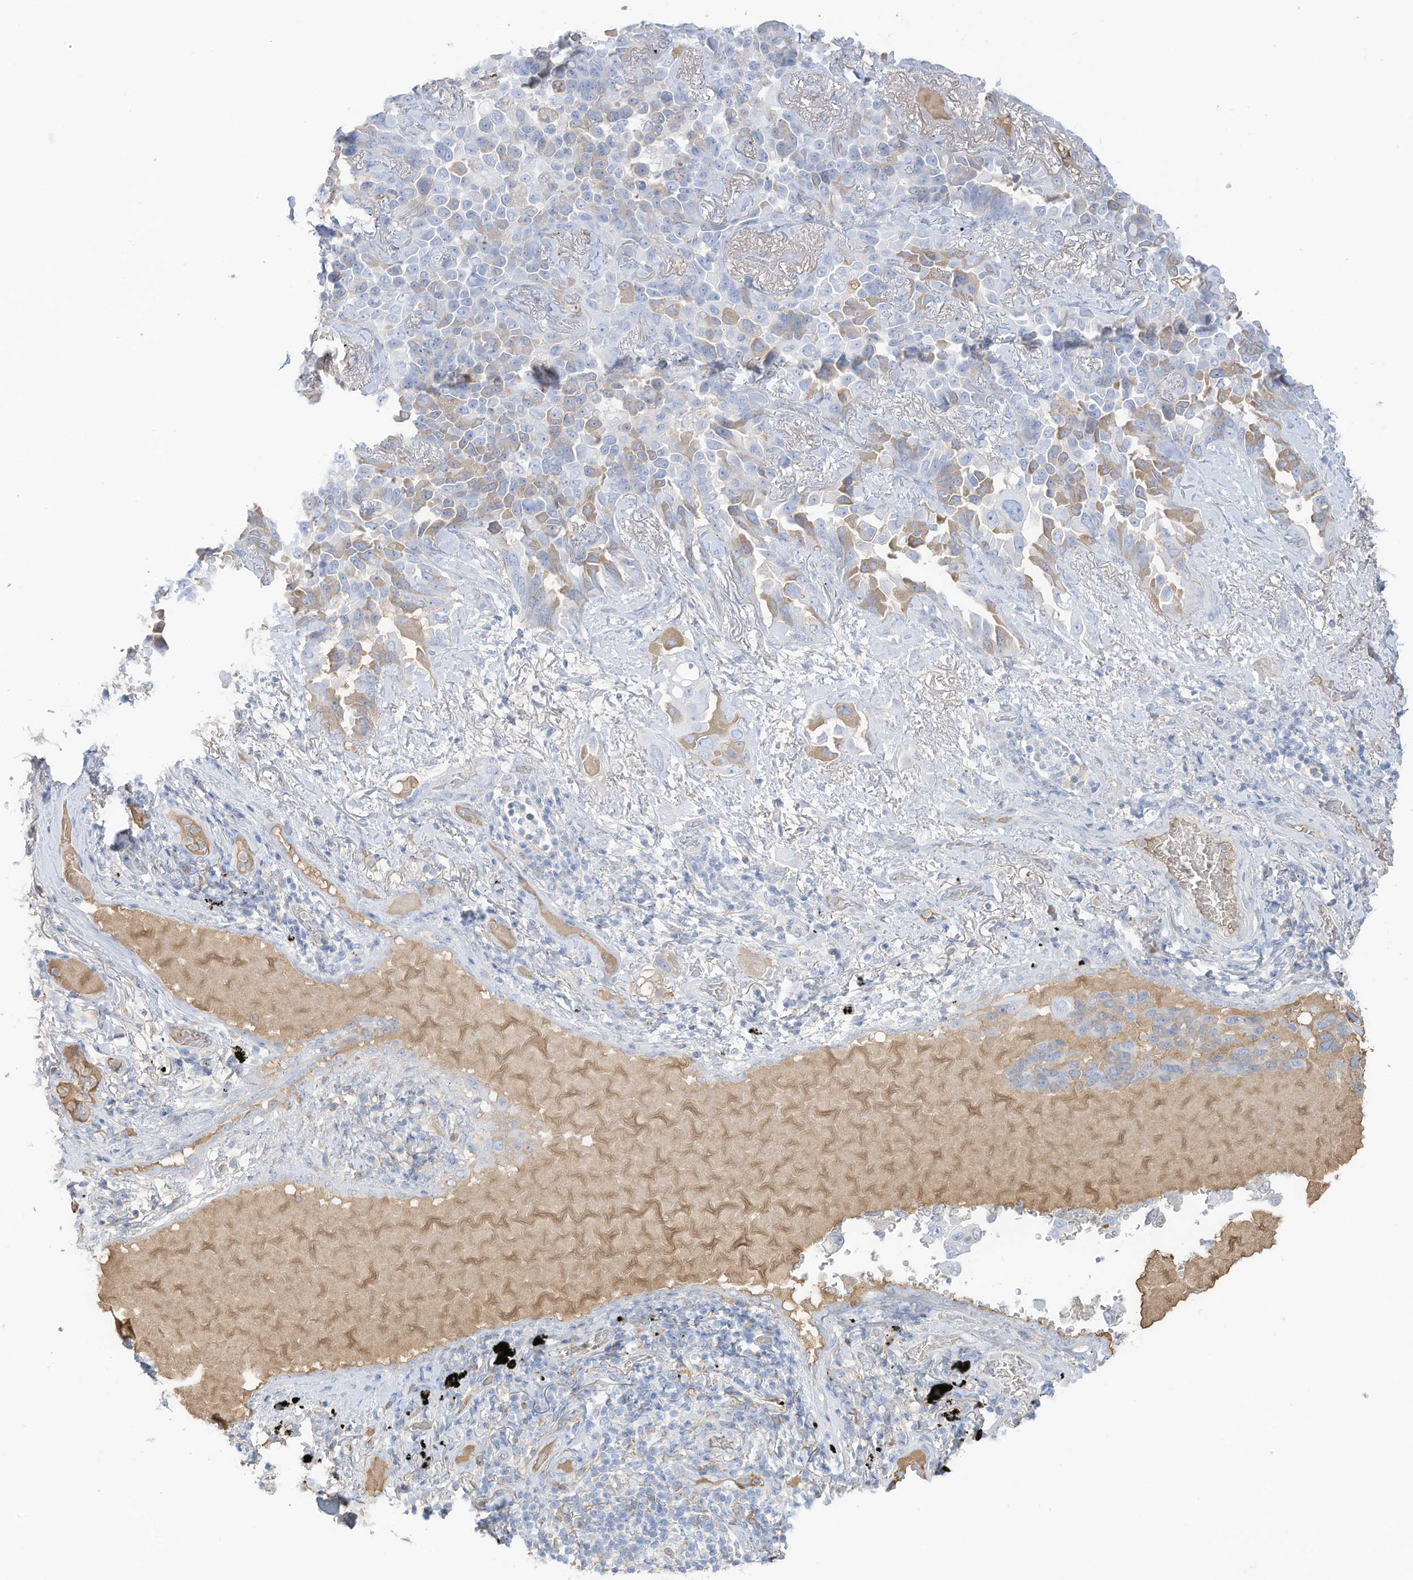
{"staining": {"intensity": "moderate", "quantity": "<25%", "location": "cytoplasmic/membranous"}, "tissue": "lung cancer", "cell_type": "Tumor cells", "image_type": "cancer", "snomed": [{"axis": "morphology", "description": "Adenocarcinoma, NOS"}, {"axis": "topography", "description": "Lung"}], "caption": "IHC staining of lung adenocarcinoma, which exhibits low levels of moderate cytoplasmic/membranous positivity in approximately <25% of tumor cells indicating moderate cytoplasmic/membranous protein positivity. The staining was performed using DAB (3,3'-diaminobenzidine) (brown) for protein detection and nuclei were counterstained in hematoxylin (blue).", "gene": "HSD17B13", "patient": {"sex": "female", "age": 67}}